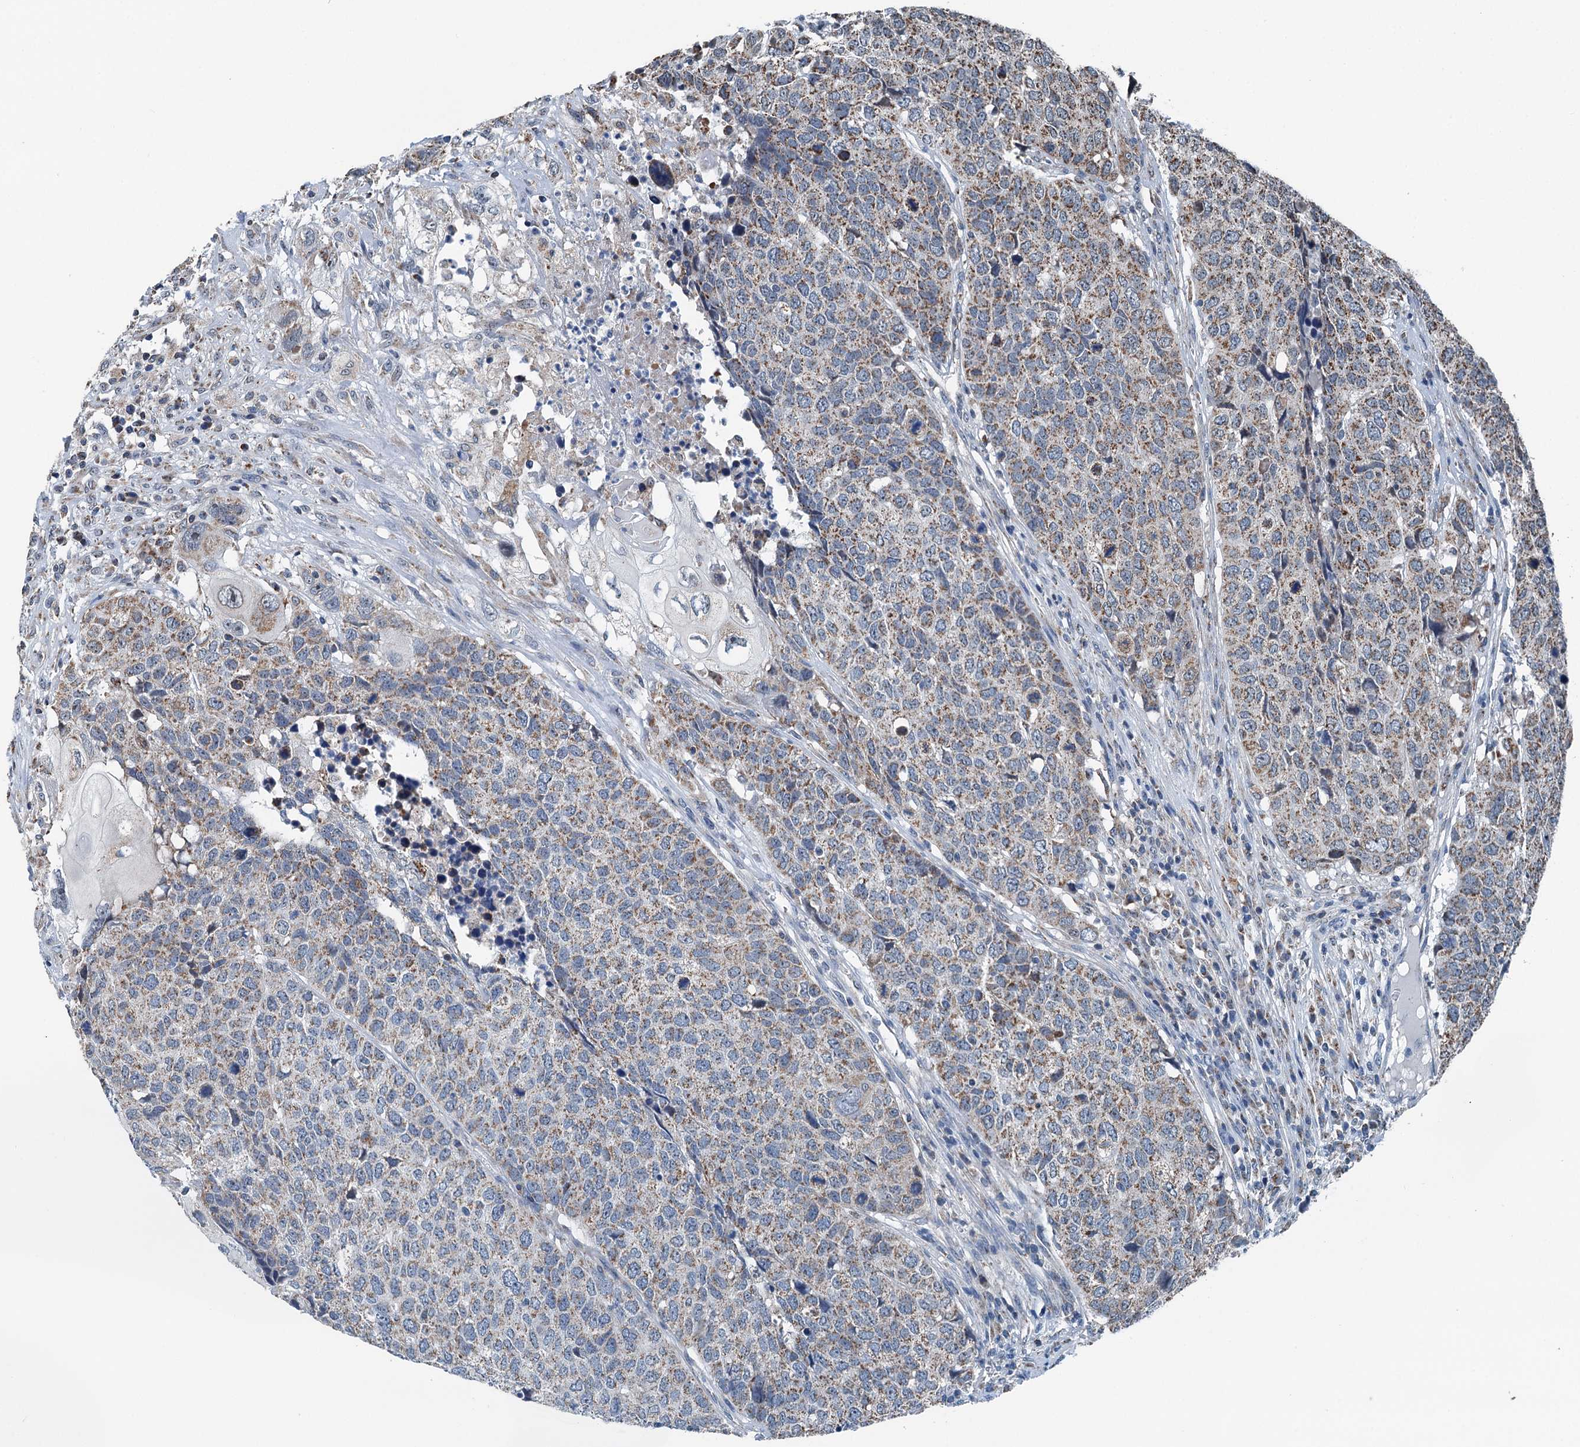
{"staining": {"intensity": "moderate", "quantity": ">75%", "location": "cytoplasmic/membranous"}, "tissue": "head and neck cancer", "cell_type": "Tumor cells", "image_type": "cancer", "snomed": [{"axis": "morphology", "description": "Squamous cell carcinoma, NOS"}, {"axis": "topography", "description": "Head-Neck"}], "caption": "Immunohistochemistry photomicrograph of squamous cell carcinoma (head and neck) stained for a protein (brown), which reveals medium levels of moderate cytoplasmic/membranous expression in about >75% of tumor cells.", "gene": "TRPT1", "patient": {"sex": "male", "age": 66}}